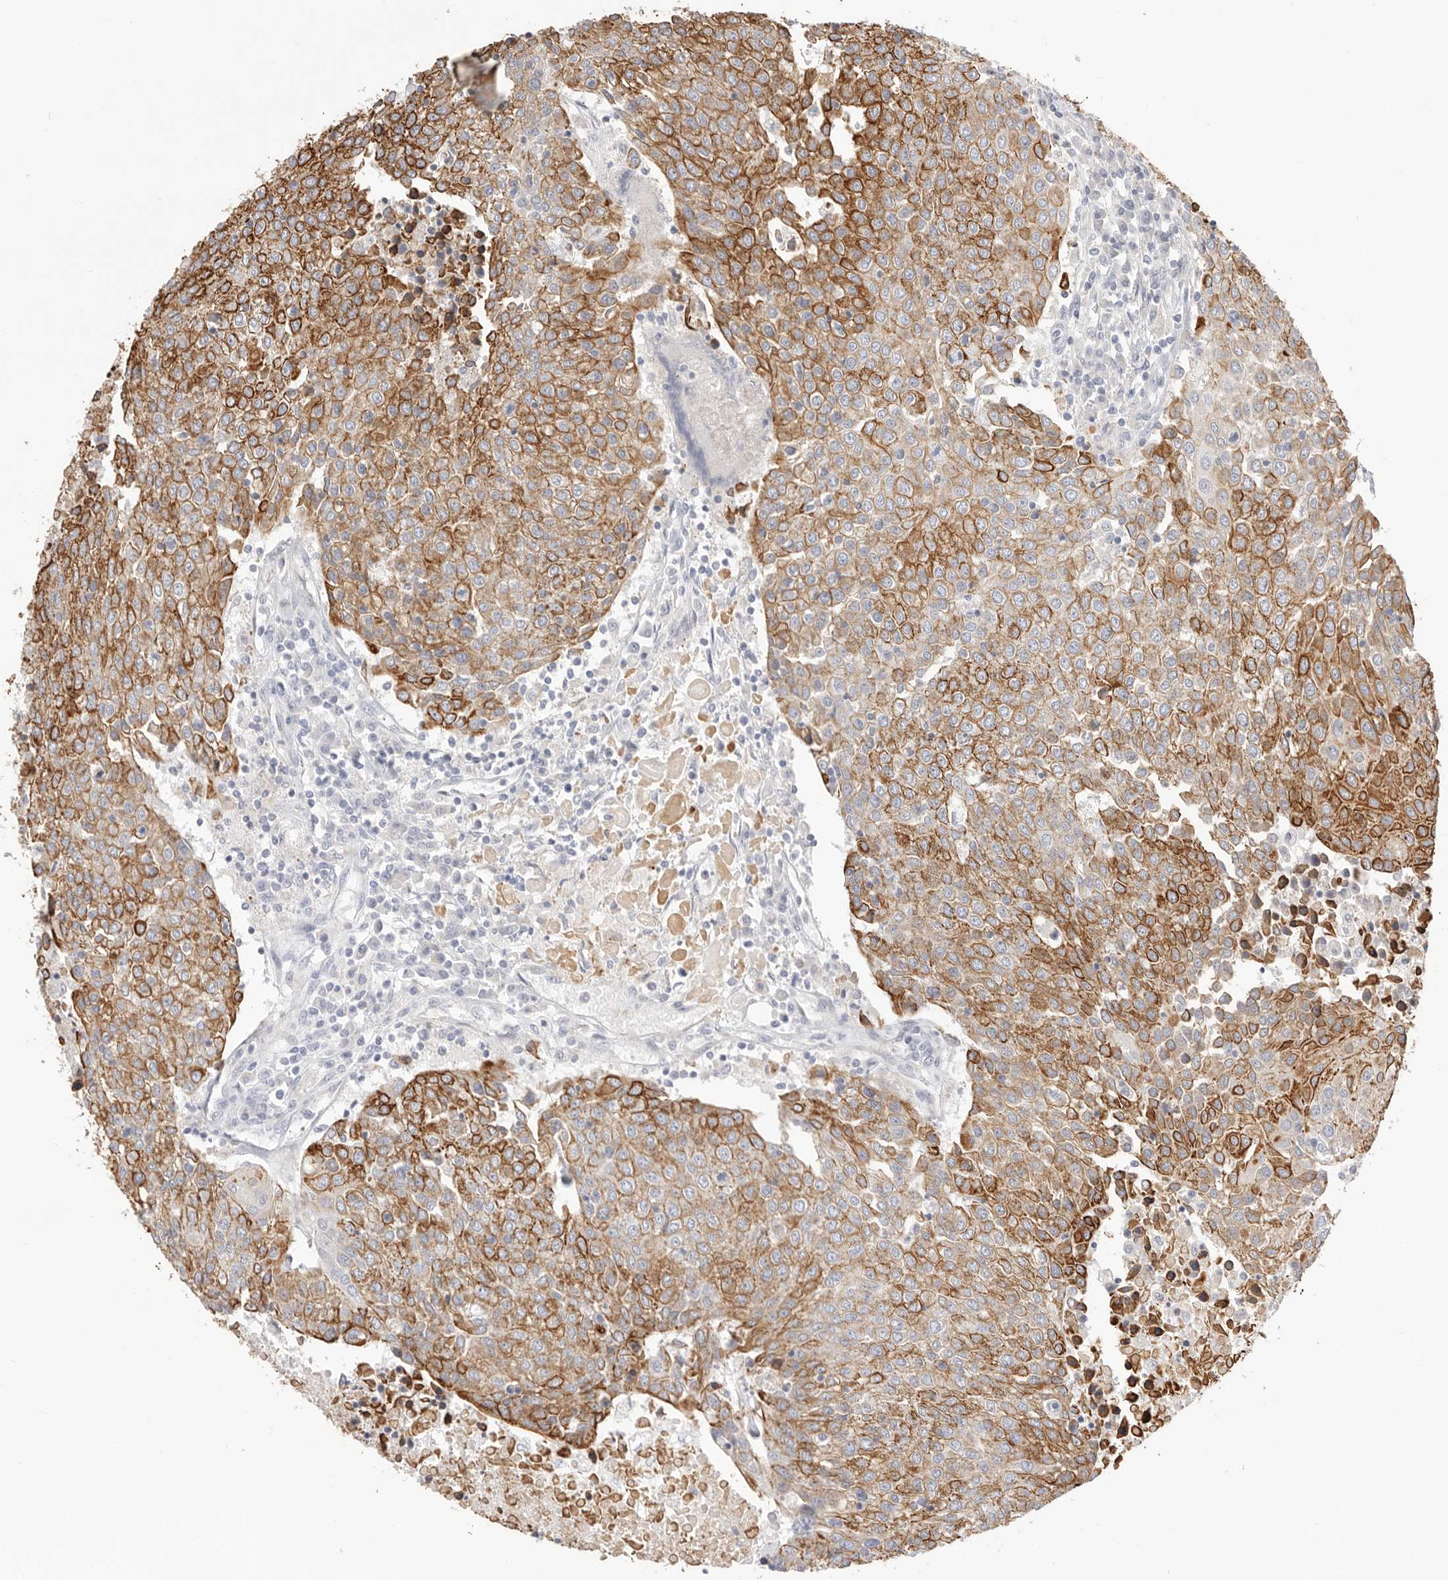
{"staining": {"intensity": "strong", "quantity": ">75%", "location": "cytoplasmic/membranous"}, "tissue": "urothelial cancer", "cell_type": "Tumor cells", "image_type": "cancer", "snomed": [{"axis": "morphology", "description": "Urothelial carcinoma, High grade"}, {"axis": "topography", "description": "Urinary bladder"}], "caption": "An IHC photomicrograph of neoplastic tissue is shown. Protein staining in brown highlights strong cytoplasmic/membranous positivity in urothelial cancer within tumor cells. (IHC, brightfield microscopy, high magnification).", "gene": "USH1C", "patient": {"sex": "female", "age": 85}}